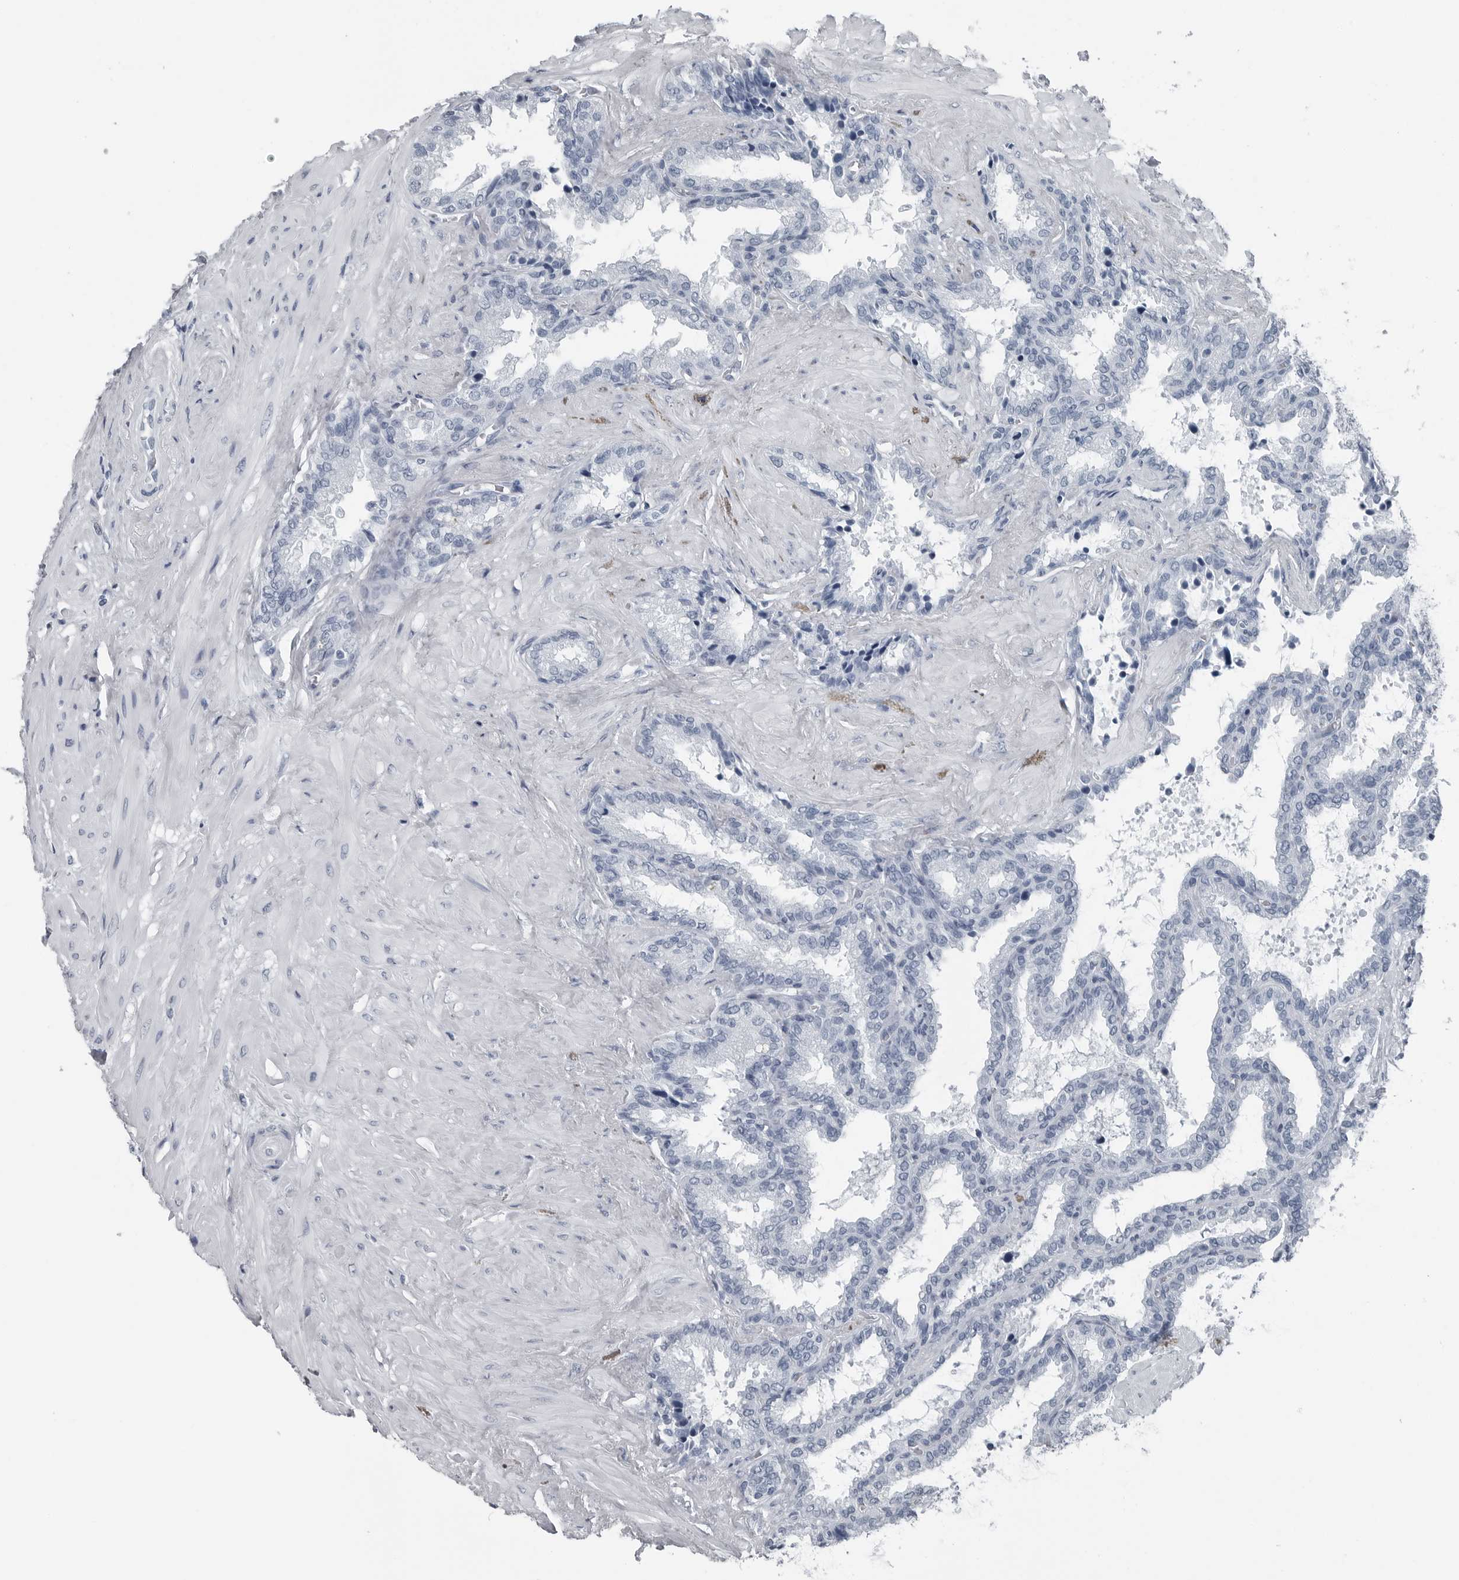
{"staining": {"intensity": "negative", "quantity": "none", "location": "none"}, "tissue": "seminal vesicle", "cell_type": "Glandular cells", "image_type": "normal", "snomed": [{"axis": "morphology", "description": "Normal tissue, NOS"}, {"axis": "topography", "description": "Seminal veicle"}], "caption": "Seminal vesicle was stained to show a protein in brown. There is no significant positivity in glandular cells. The staining was performed using DAB (3,3'-diaminobenzidine) to visualize the protein expression in brown, while the nuclei were stained in blue with hematoxylin (Magnification: 20x).", "gene": "SPINK1", "patient": {"sex": "male", "age": 46}}